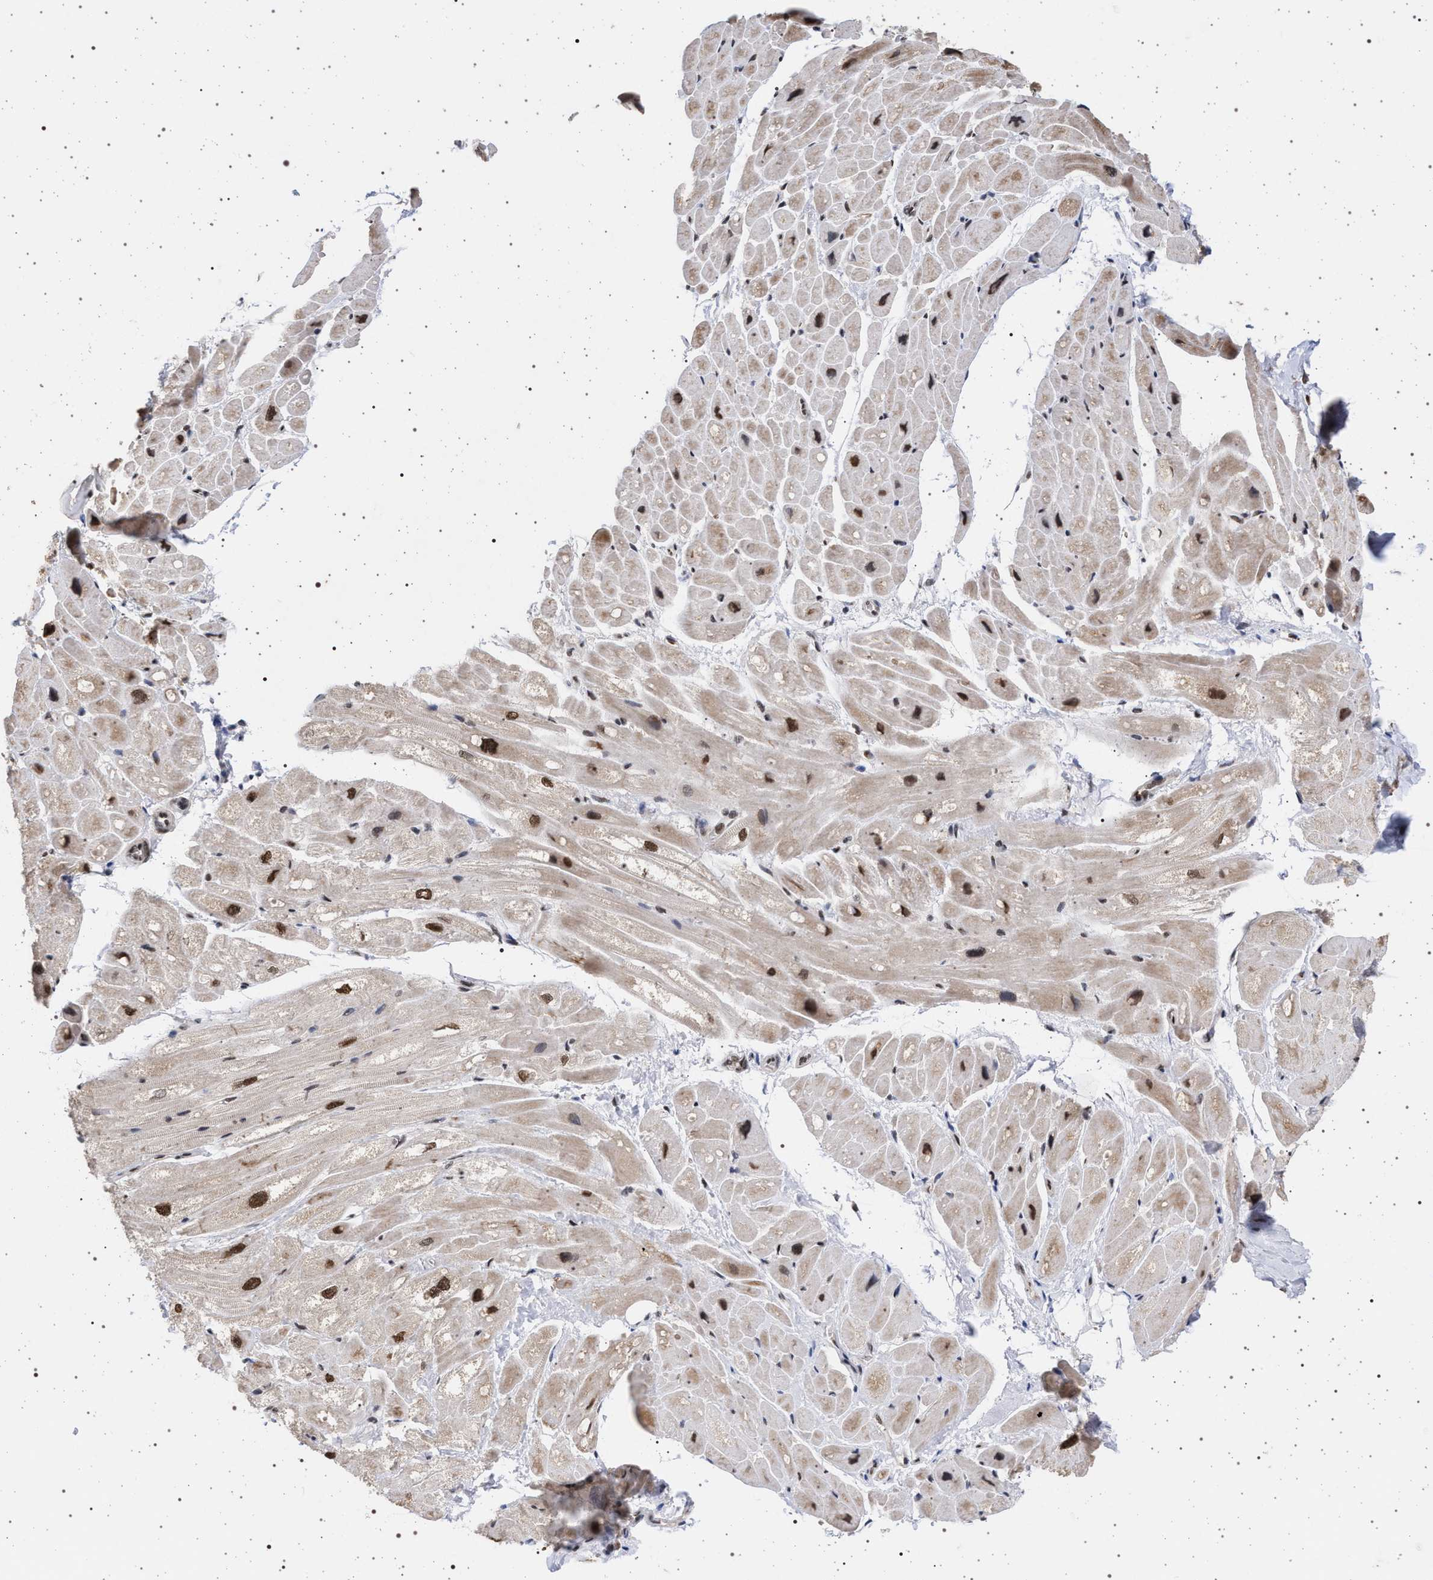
{"staining": {"intensity": "strong", "quantity": "25%-75%", "location": "cytoplasmic/membranous,nuclear"}, "tissue": "heart muscle", "cell_type": "Cardiomyocytes", "image_type": "normal", "snomed": [{"axis": "morphology", "description": "Normal tissue, NOS"}, {"axis": "topography", "description": "Heart"}], "caption": "High-magnification brightfield microscopy of benign heart muscle stained with DAB (3,3'-diaminobenzidine) (brown) and counterstained with hematoxylin (blue). cardiomyocytes exhibit strong cytoplasmic/membranous,nuclear positivity is appreciated in about25%-75% of cells. (DAB = brown stain, brightfield microscopy at high magnification).", "gene": "PHF12", "patient": {"sex": "male", "age": 49}}